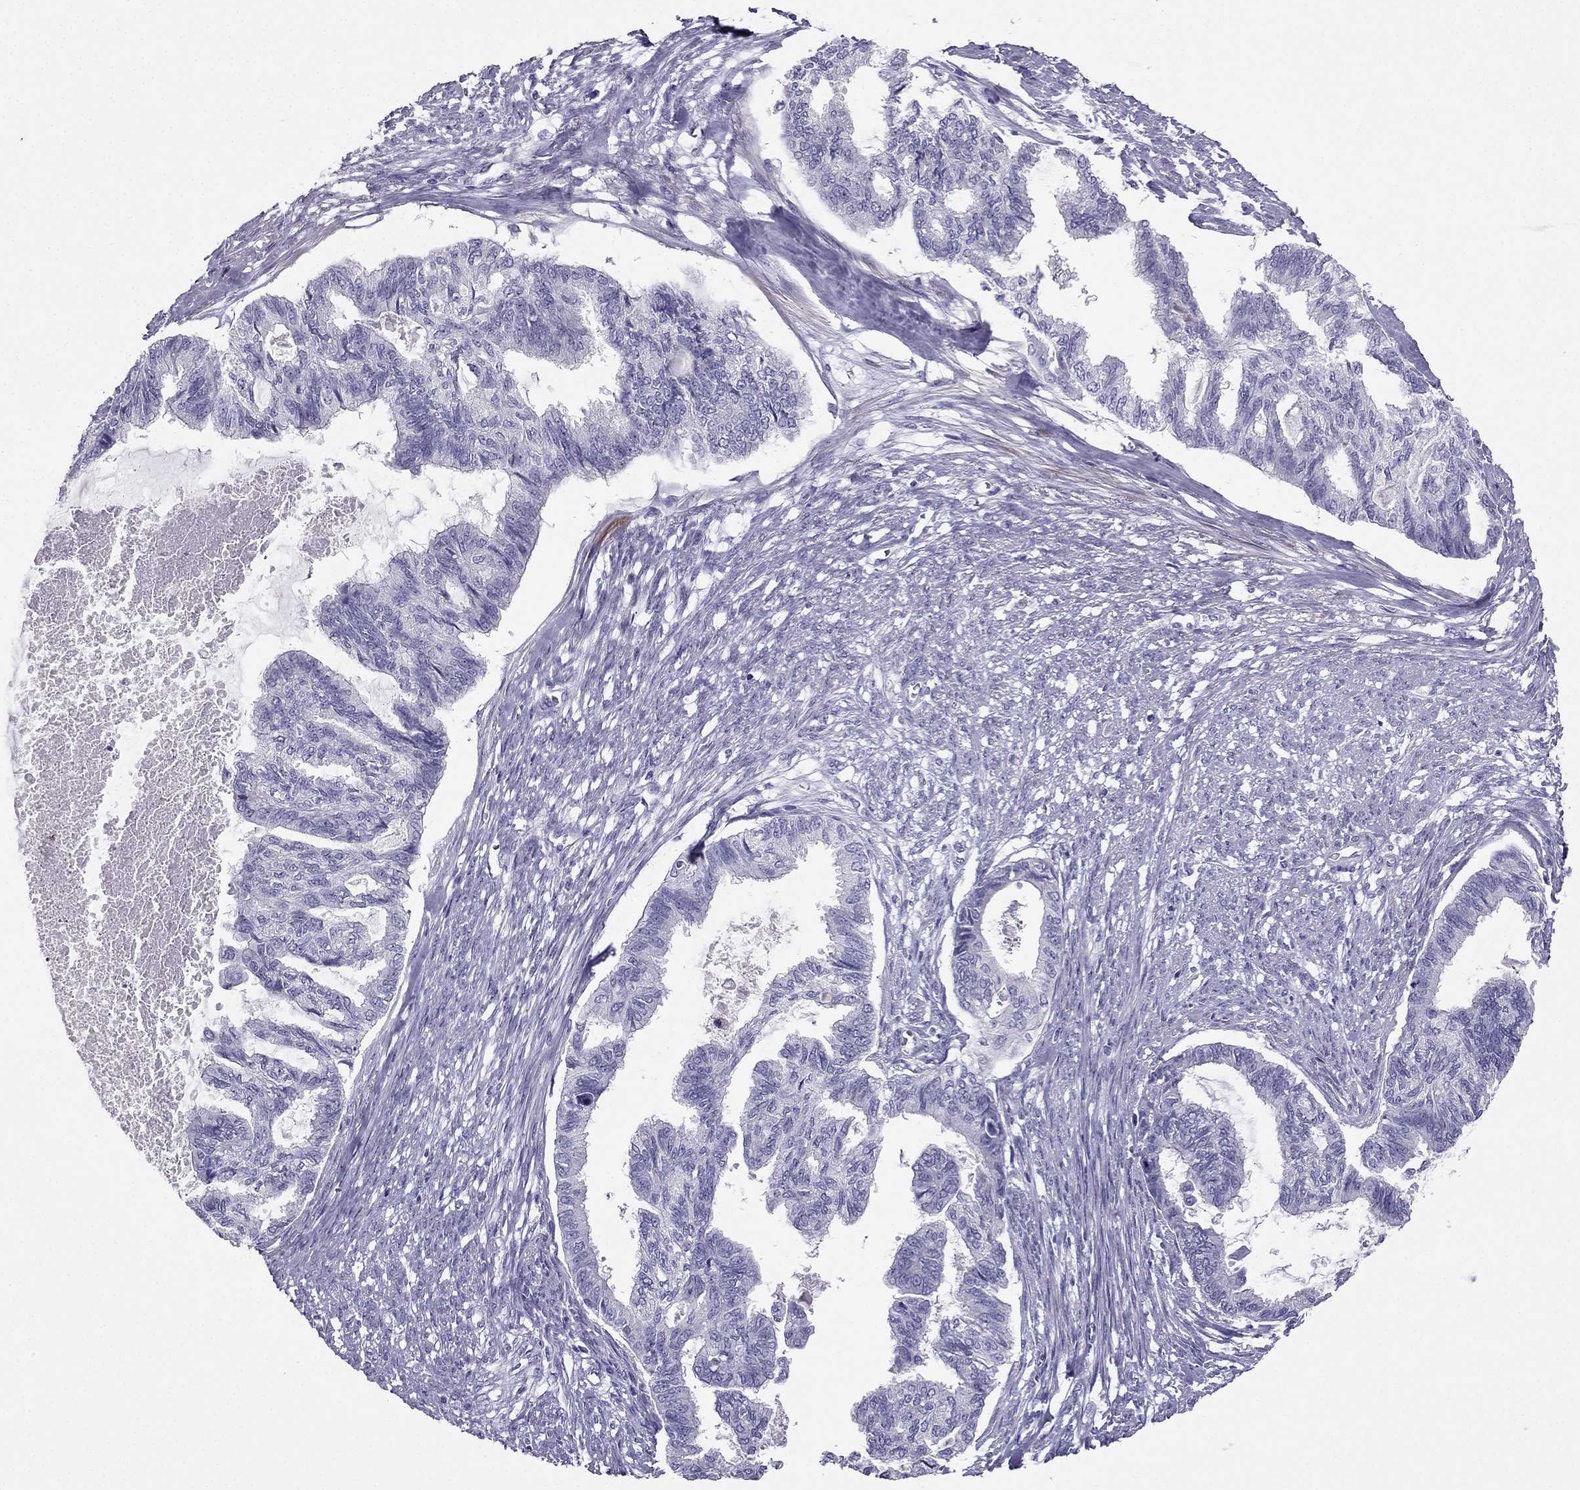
{"staining": {"intensity": "negative", "quantity": "none", "location": "none"}, "tissue": "endometrial cancer", "cell_type": "Tumor cells", "image_type": "cancer", "snomed": [{"axis": "morphology", "description": "Adenocarcinoma, NOS"}, {"axis": "topography", "description": "Endometrium"}], "caption": "The histopathology image displays no significant staining in tumor cells of endometrial adenocarcinoma.", "gene": "LMTK3", "patient": {"sex": "female", "age": 86}}